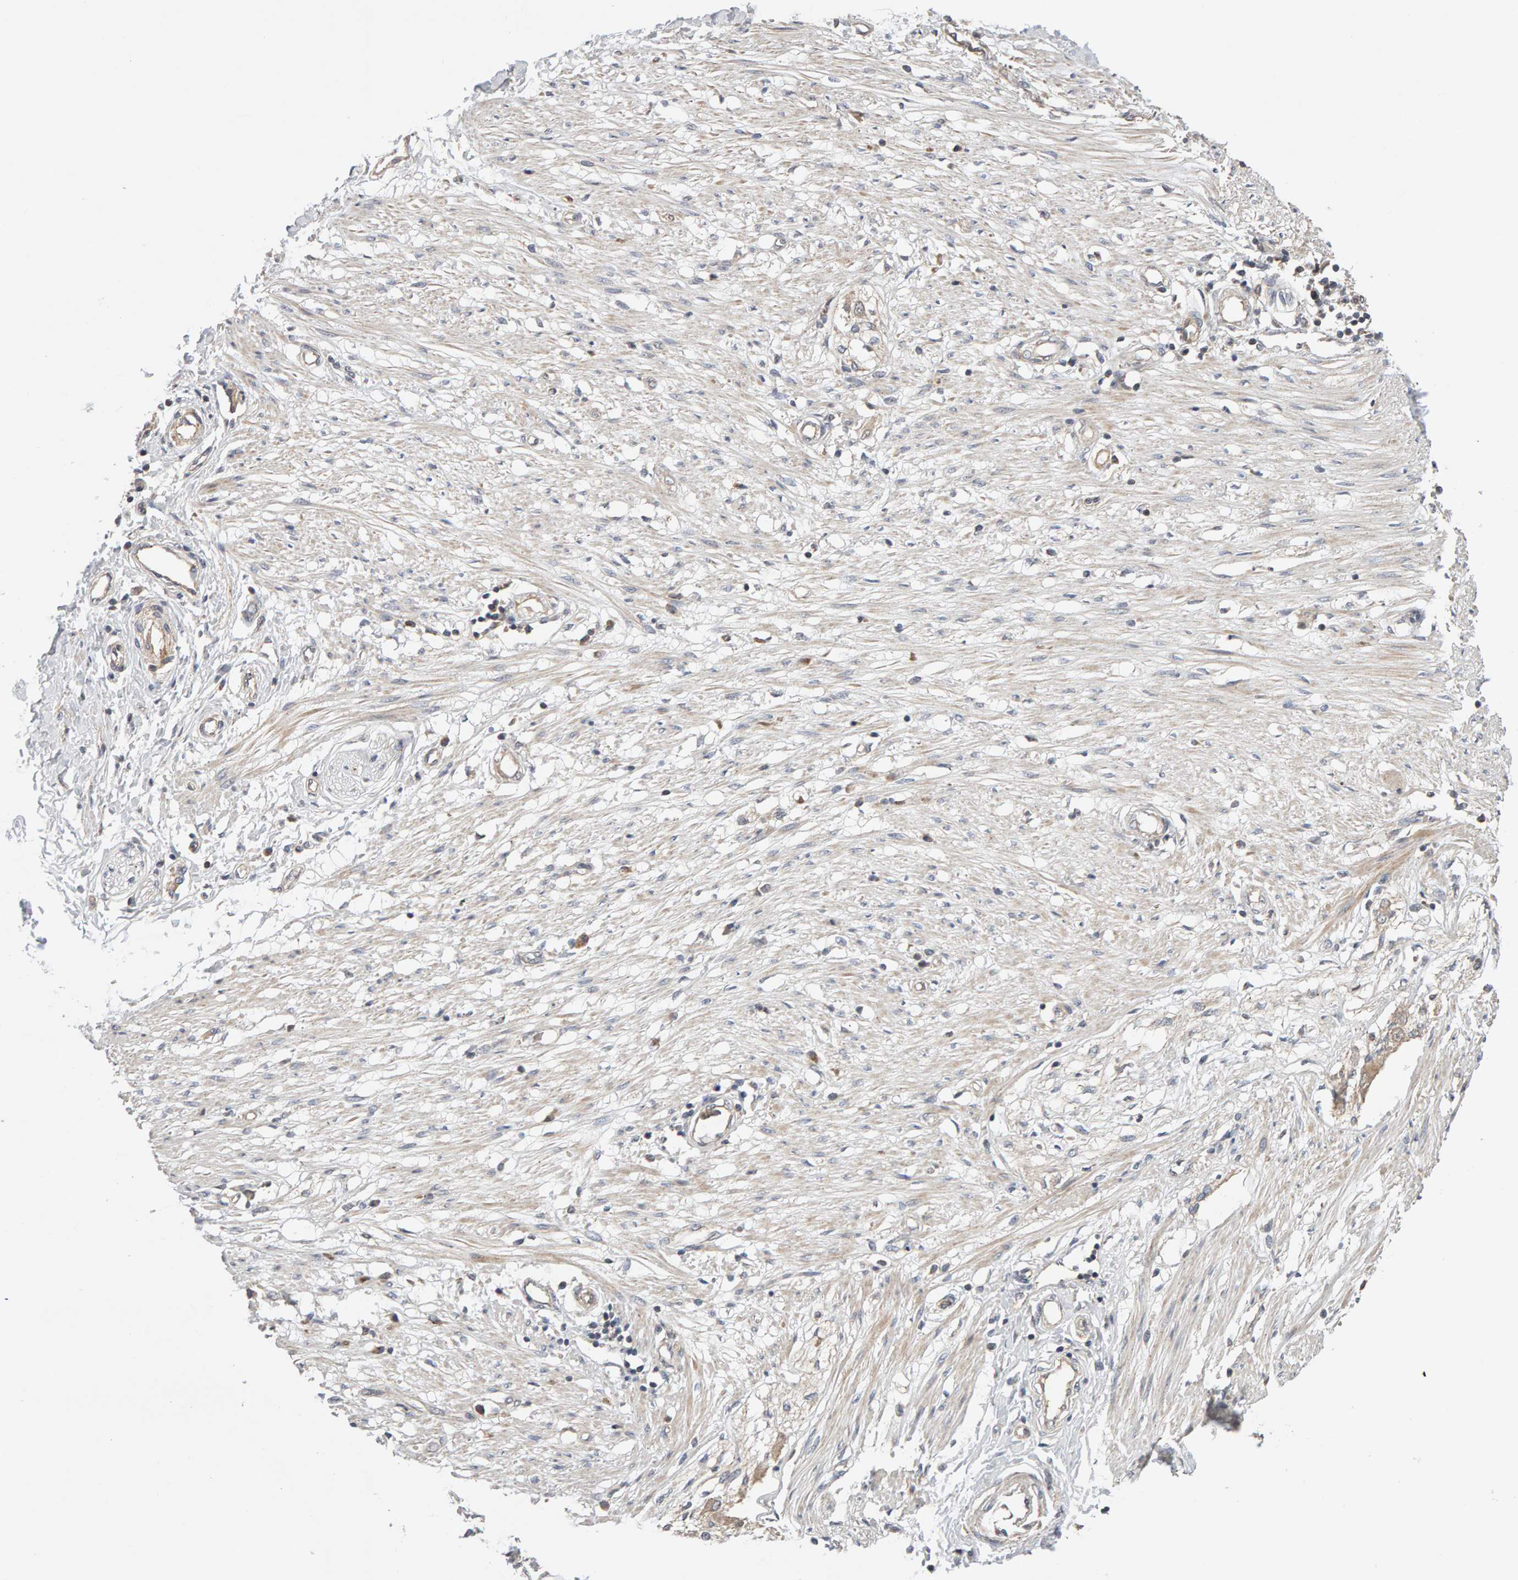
{"staining": {"intensity": "weak", "quantity": "<25%", "location": "cytoplasmic/membranous"}, "tissue": "adipose tissue", "cell_type": "Adipocytes", "image_type": "normal", "snomed": [{"axis": "morphology", "description": "Normal tissue, NOS"}, {"axis": "morphology", "description": "Adenocarcinoma, NOS"}, {"axis": "topography", "description": "Colon"}, {"axis": "topography", "description": "Peripheral nerve tissue"}], "caption": "An IHC image of unremarkable adipose tissue is shown. There is no staining in adipocytes of adipose tissue.", "gene": "DNAJC7", "patient": {"sex": "male", "age": 14}}